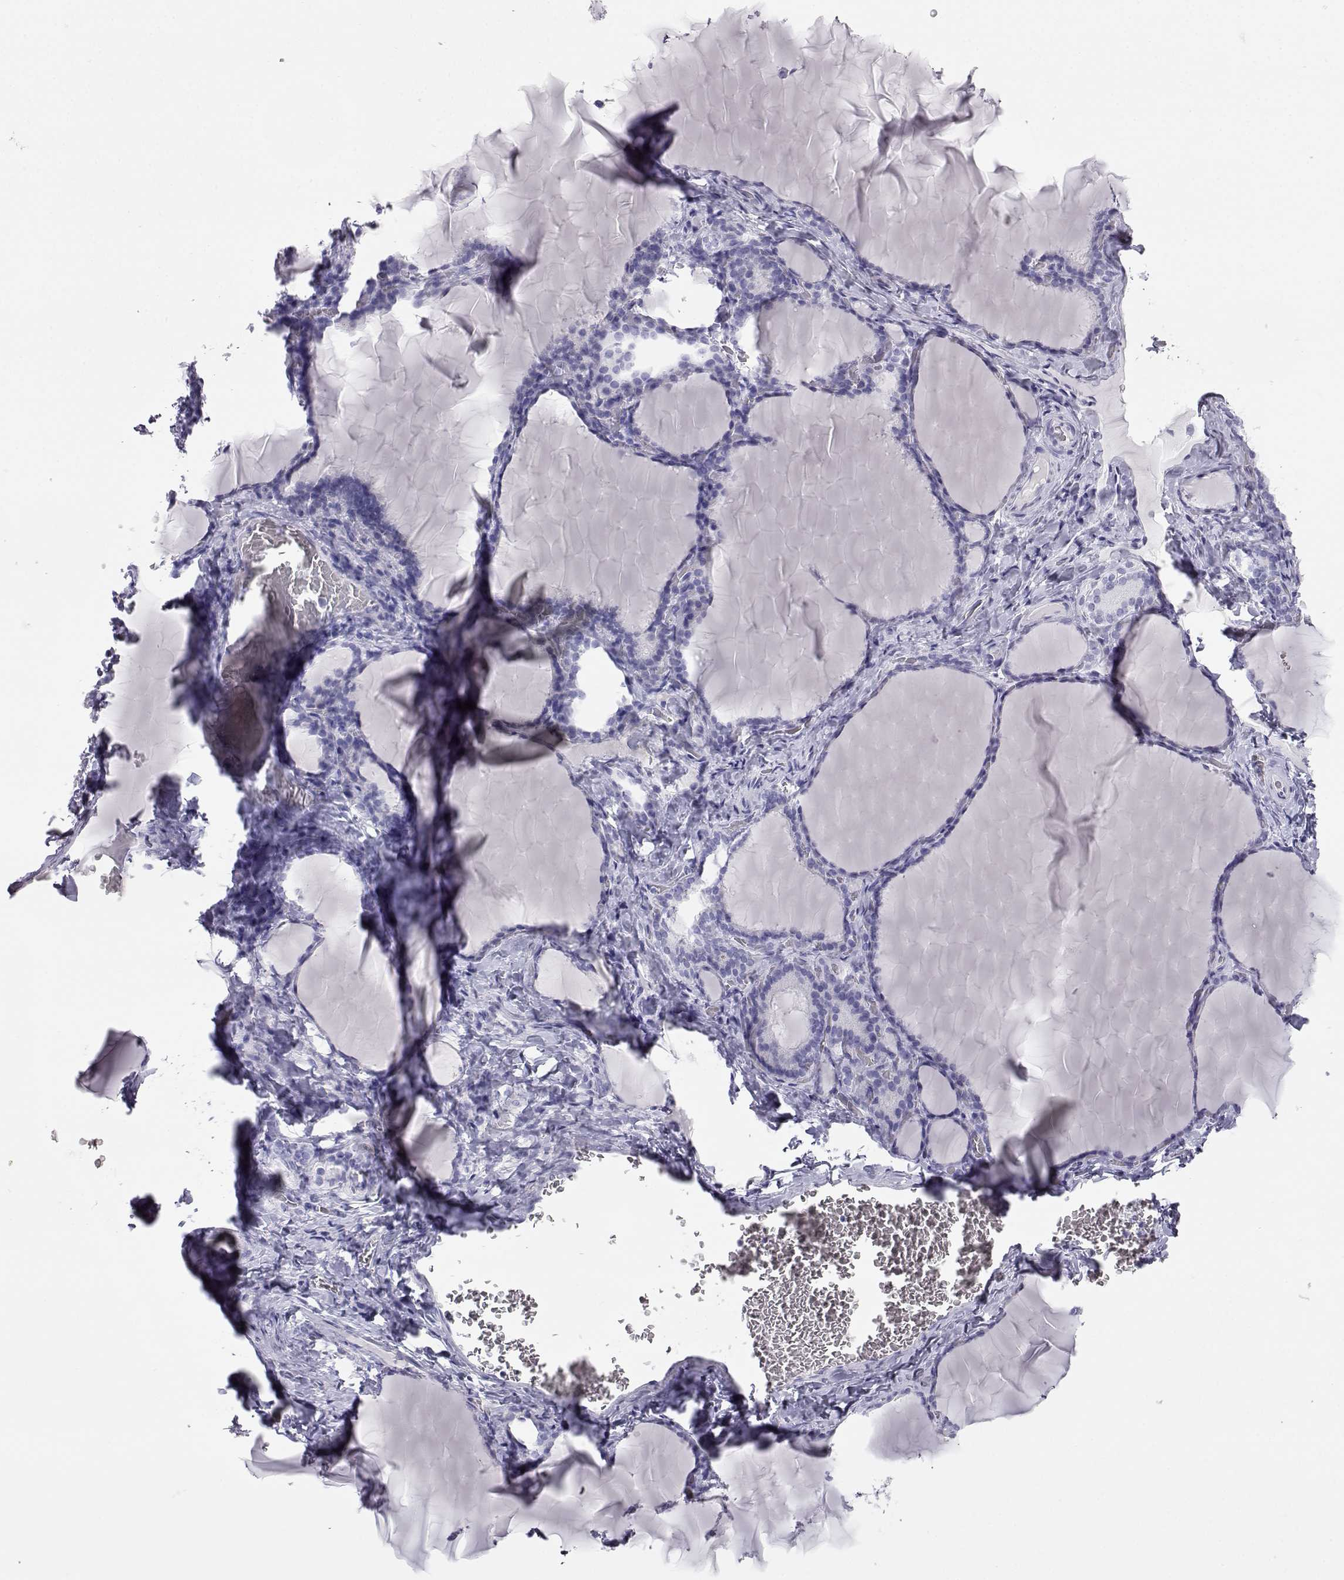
{"staining": {"intensity": "negative", "quantity": "none", "location": "none"}, "tissue": "thyroid gland", "cell_type": "Glandular cells", "image_type": "normal", "snomed": [{"axis": "morphology", "description": "Normal tissue, NOS"}, {"axis": "morphology", "description": "Hyperplasia, NOS"}, {"axis": "topography", "description": "Thyroid gland"}], "caption": "A micrograph of thyroid gland stained for a protein shows no brown staining in glandular cells. (Brightfield microscopy of DAB (3,3'-diaminobenzidine) IHC at high magnification).", "gene": "ITLN1", "patient": {"sex": "female", "age": 27}}